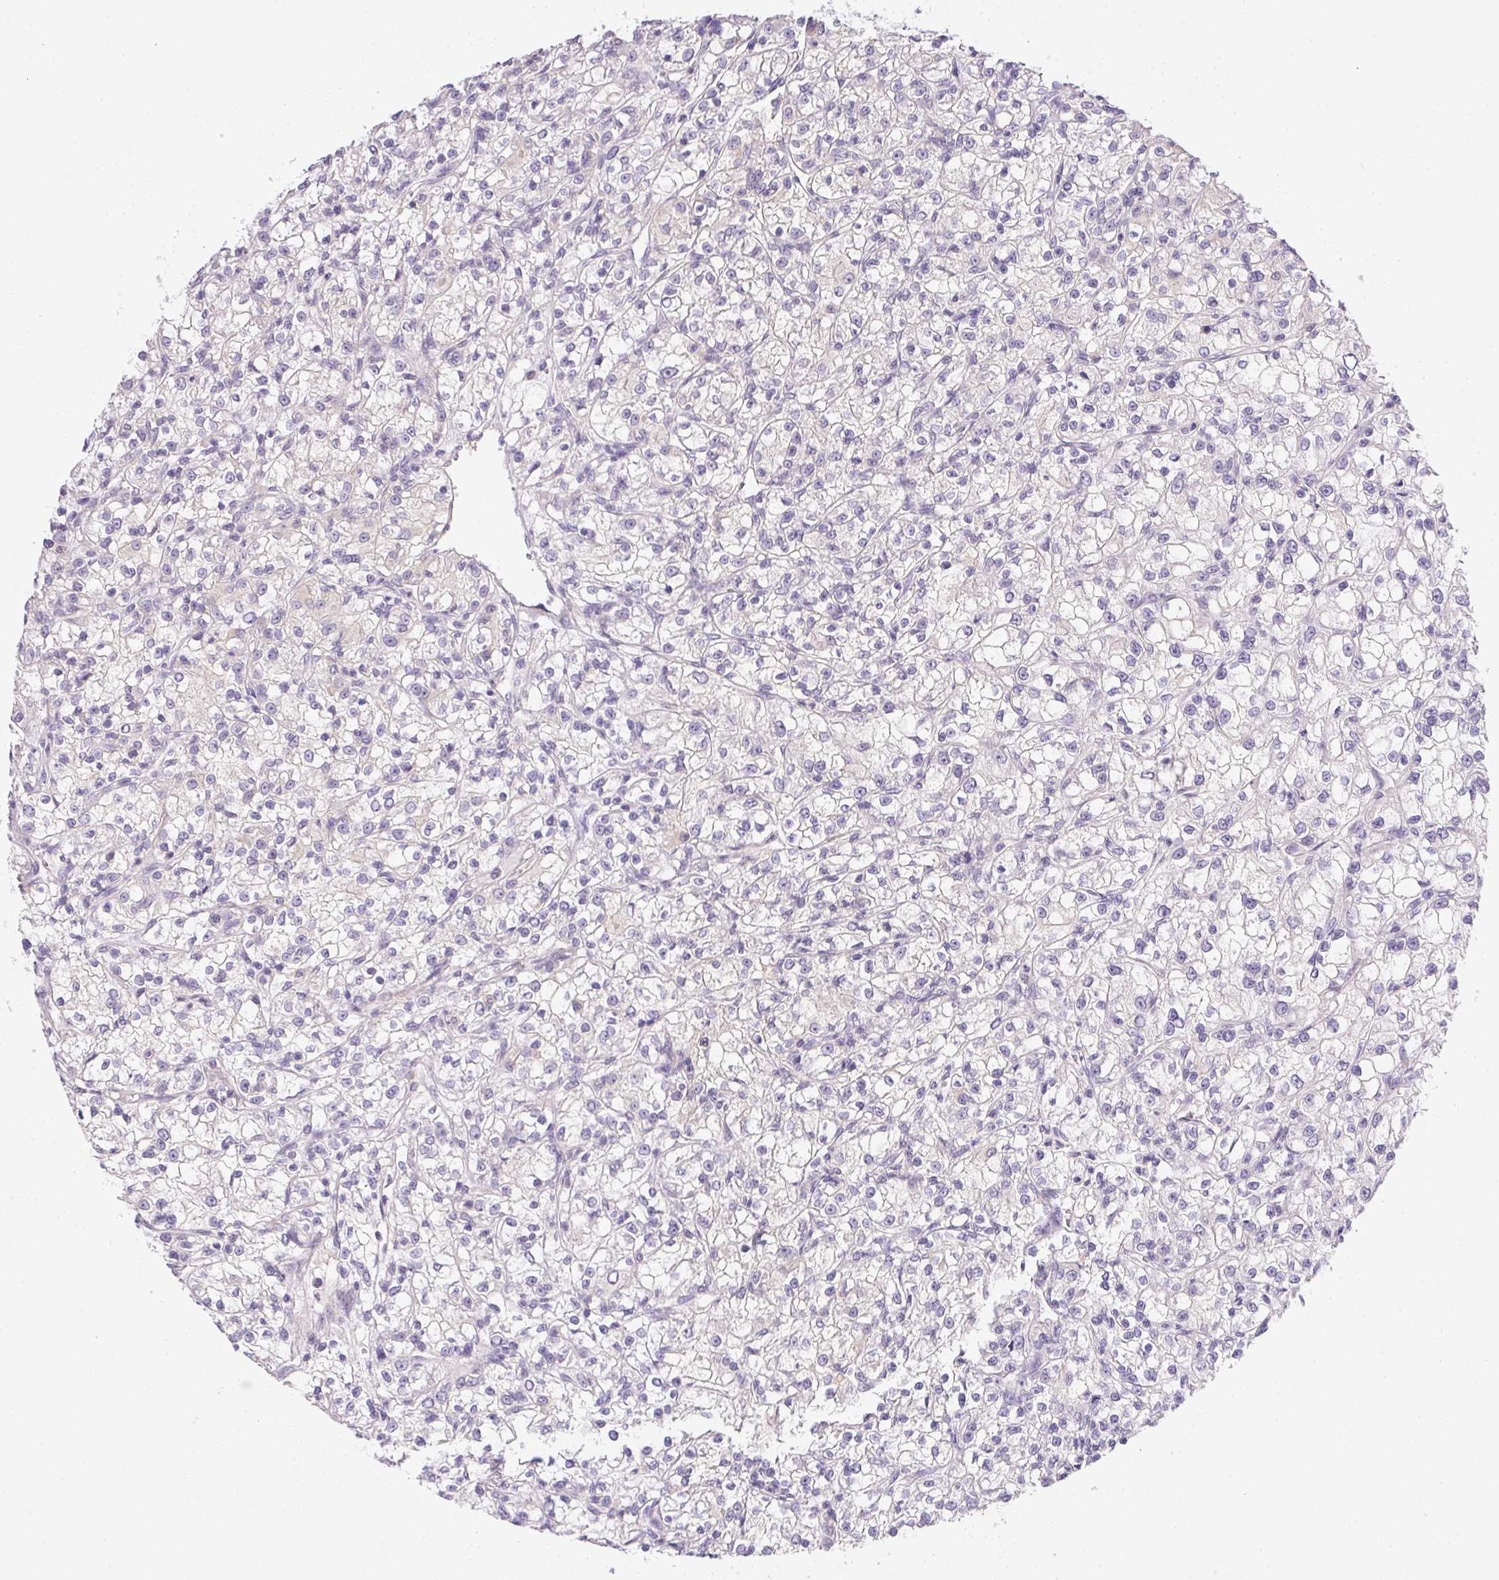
{"staining": {"intensity": "negative", "quantity": "none", "location": "none"}, "tissue": "renal cancer", "cell_type": "Tumor cells", "image_type": "cancer", "snomed": [{"axis": "morphology", "description": "Adenocarcinoma, NOS"}, {"axis": "topography", "description": "Kidney"}], "caption": "DAB (3,3'-diaminobenzidine) immunohistochemical staining of renal cancer demonstrates no significant staining in tumor cells.", "gene": "SLC17A7", "patient": {"sex": "female", "age": 59}}